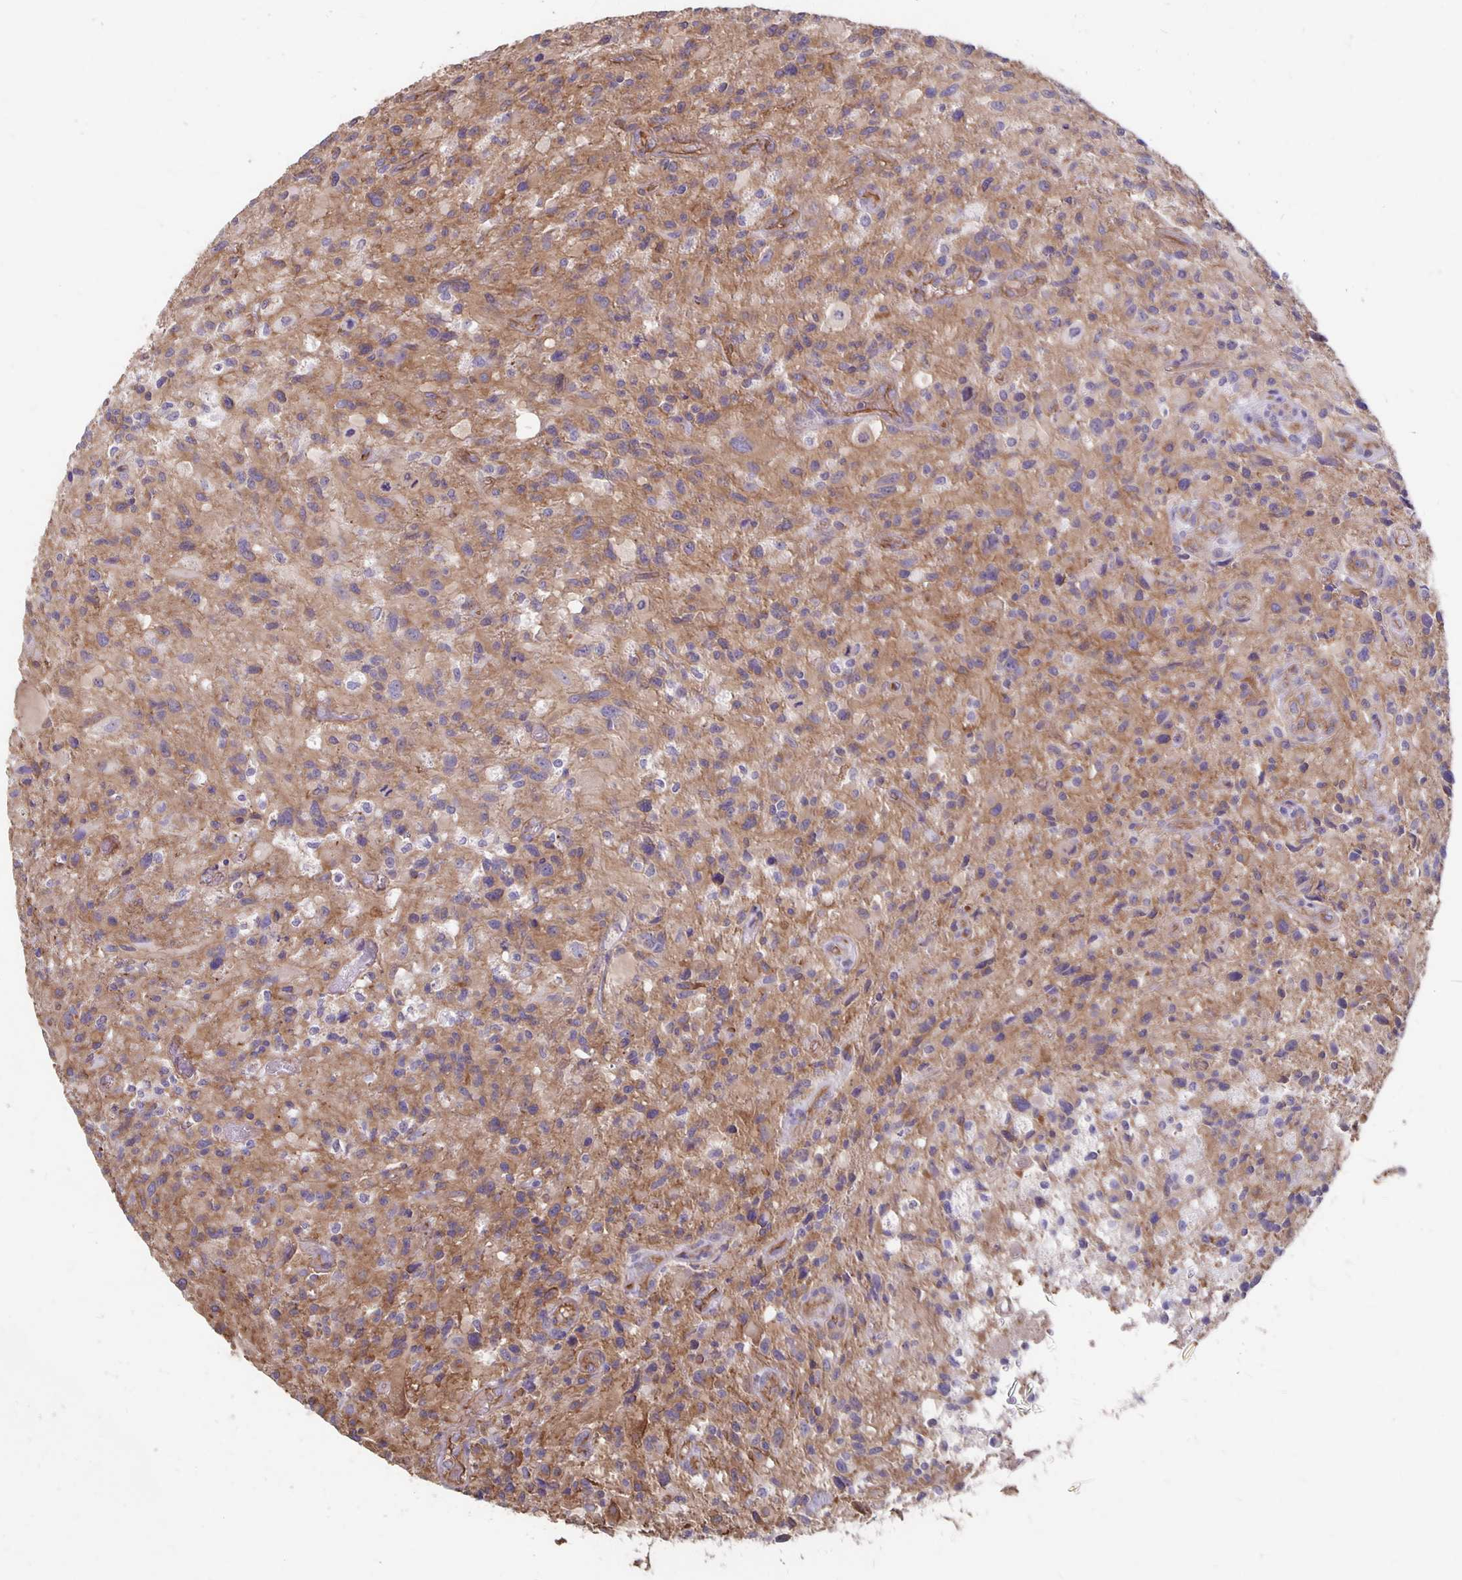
{"staining": {"intensity": "negative", "quantity": "none", "location": "none"}, "tissue": "glioma", "cell_type": "Tumor cells", "image_type": "cancer", "snomed": [{"axis": "morphology", "description": "Glioma, malignant, High grade"}, {"axis": "topography", "description": "Brain"}], "caption": "This is an immunohistochemistry photomicrograph of malignant high-grade glioma. There is no expression in tumor cells.", "gene": "PPP1R3E", "patient": {"sex": "male", "age": 63}}